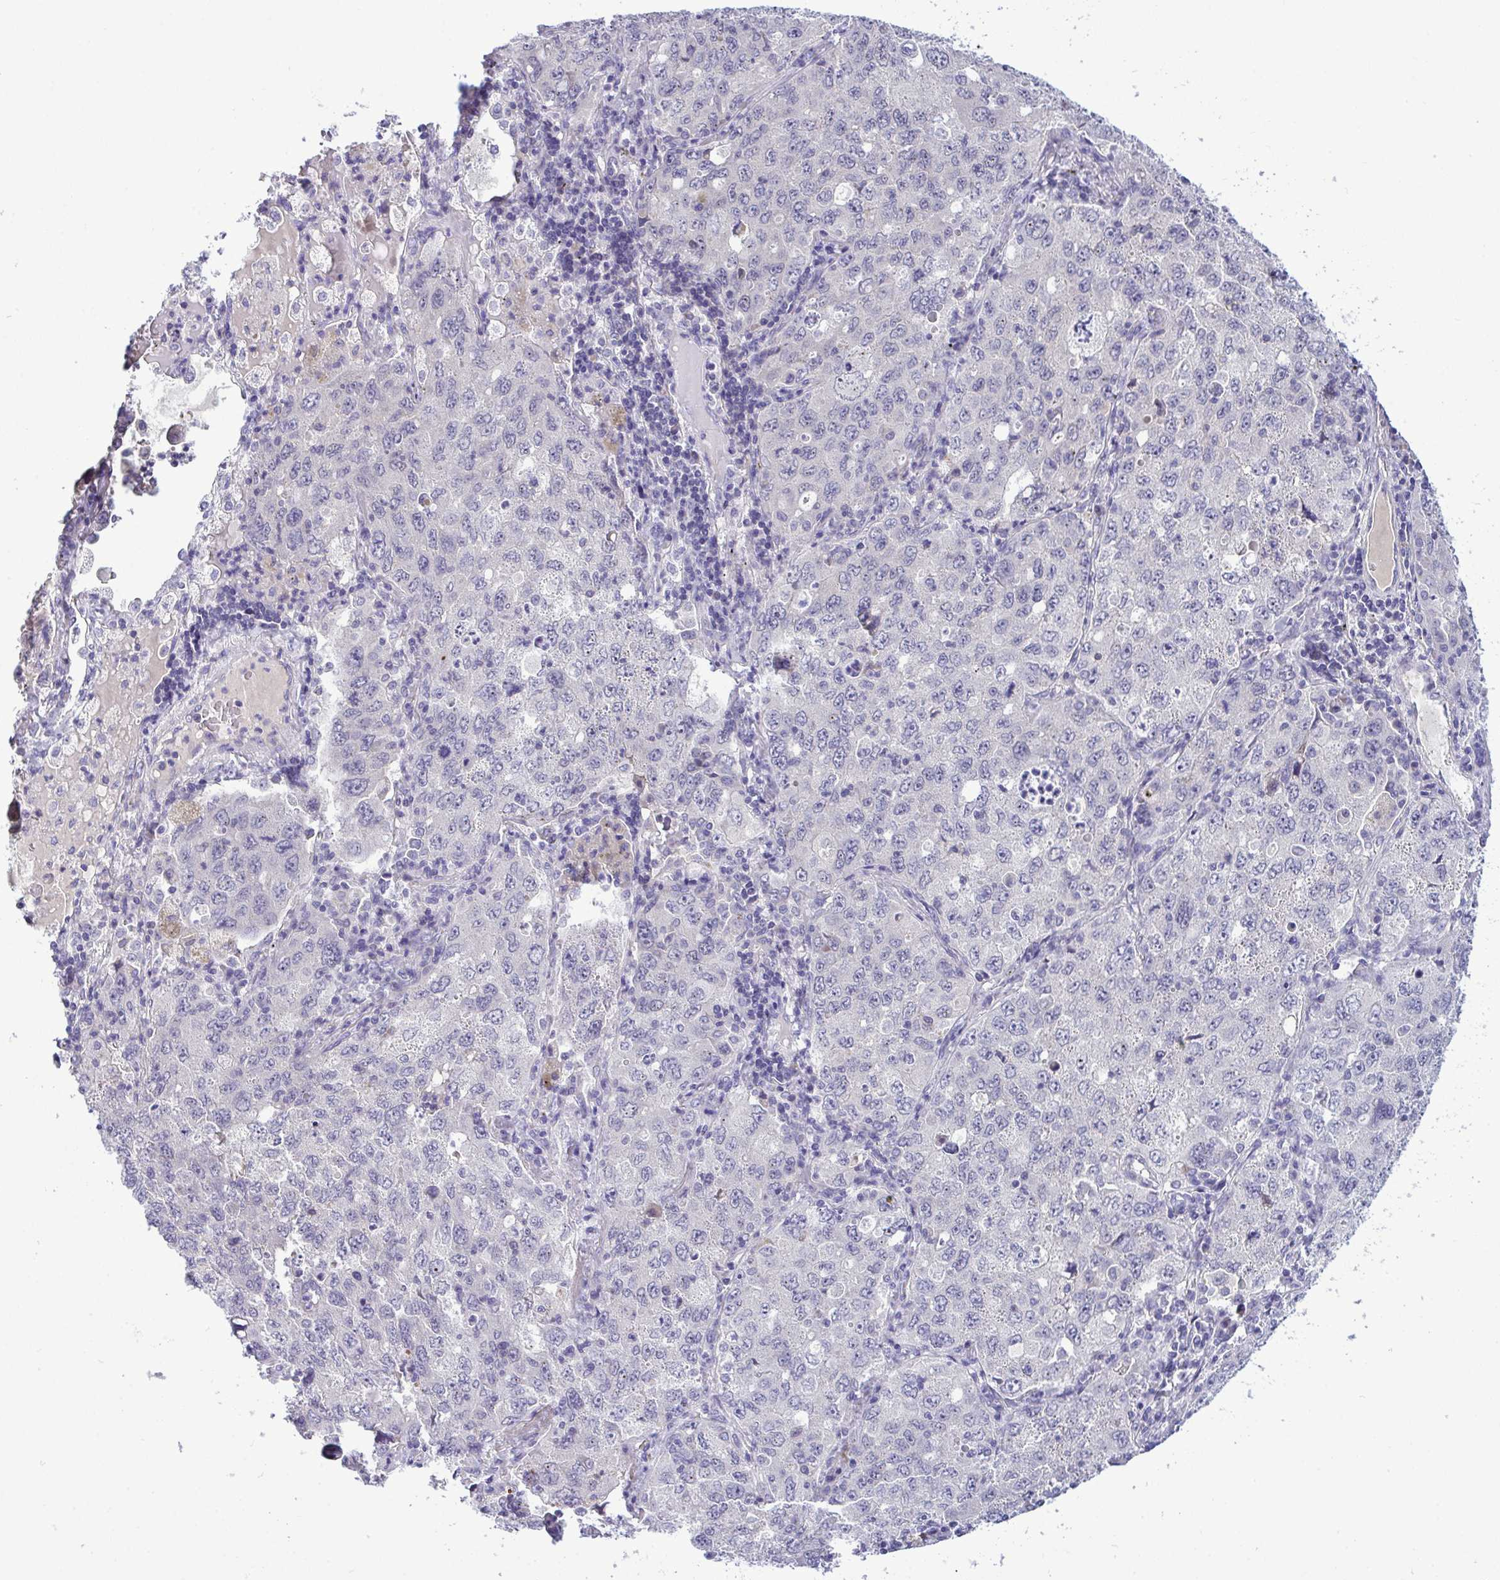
{"staining": {"intensity": "negative", "quantity": "none", "location": "none"}, "tissue": "lung cancer", "cell_type": "Tumor cells", "image_type": "cancer", "snomed": [{"axis": "morphology", "description": "Adenocarcinoma, NOS"}, {"axis": "topography", "description": "Lung"}], "caption": "This is an IHC micrograph of lung cancer (adenocarcinoma). There is no expression in tumor cells.", "gene": "SYNPO2L", "patient": {"sex": "female", "age": 57}}